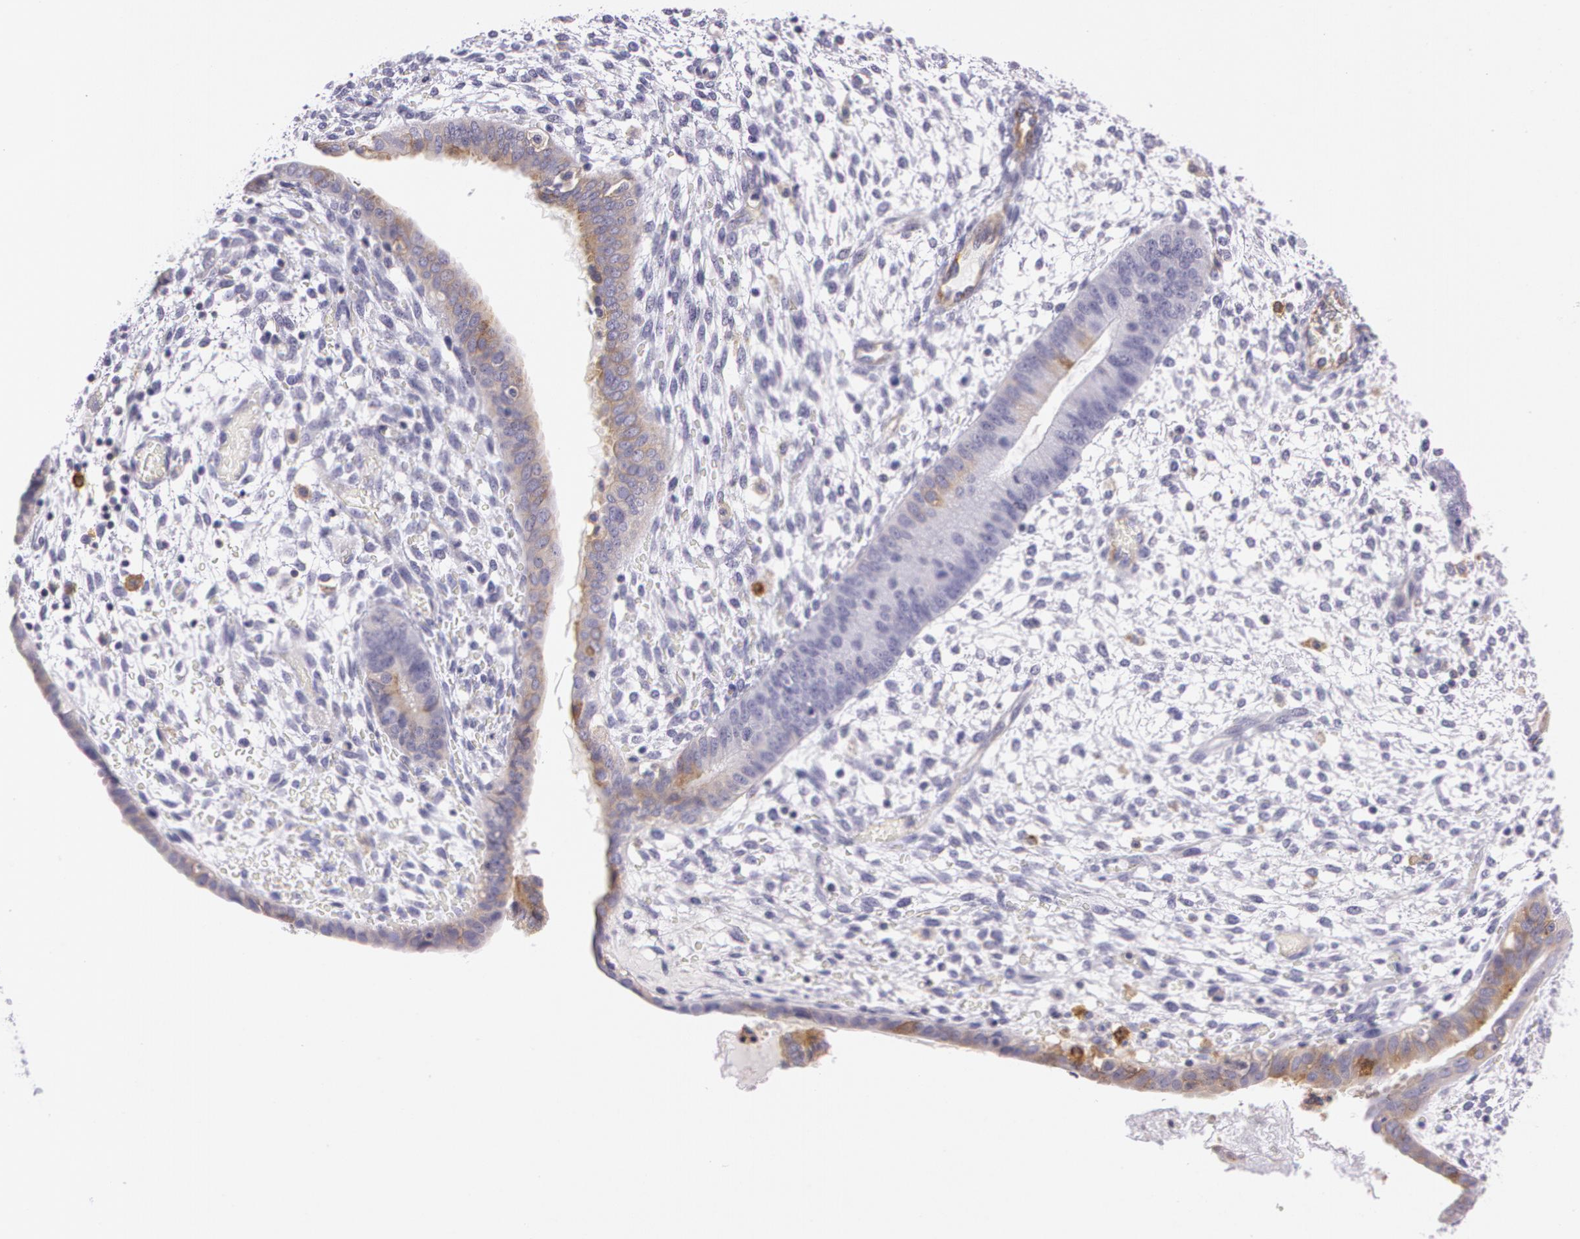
{"staining": {"intensity": "negative", "quantity": "none", "location": "none"}, "tissue": "endometrium", "cell_type": "Cells in endometrial stroma", "image_type": "normal", "snomed": [{"axis": "morphology", "description": "Normal tissue, NOS"}, {"axis": "topography", "description": "Endometrium"}], "caption": "IHC of benign human endometrium displays no positivity in cells in endometrial stroma.", "gene": "LY75", "patient": {"sex": "female", "age": 42}}